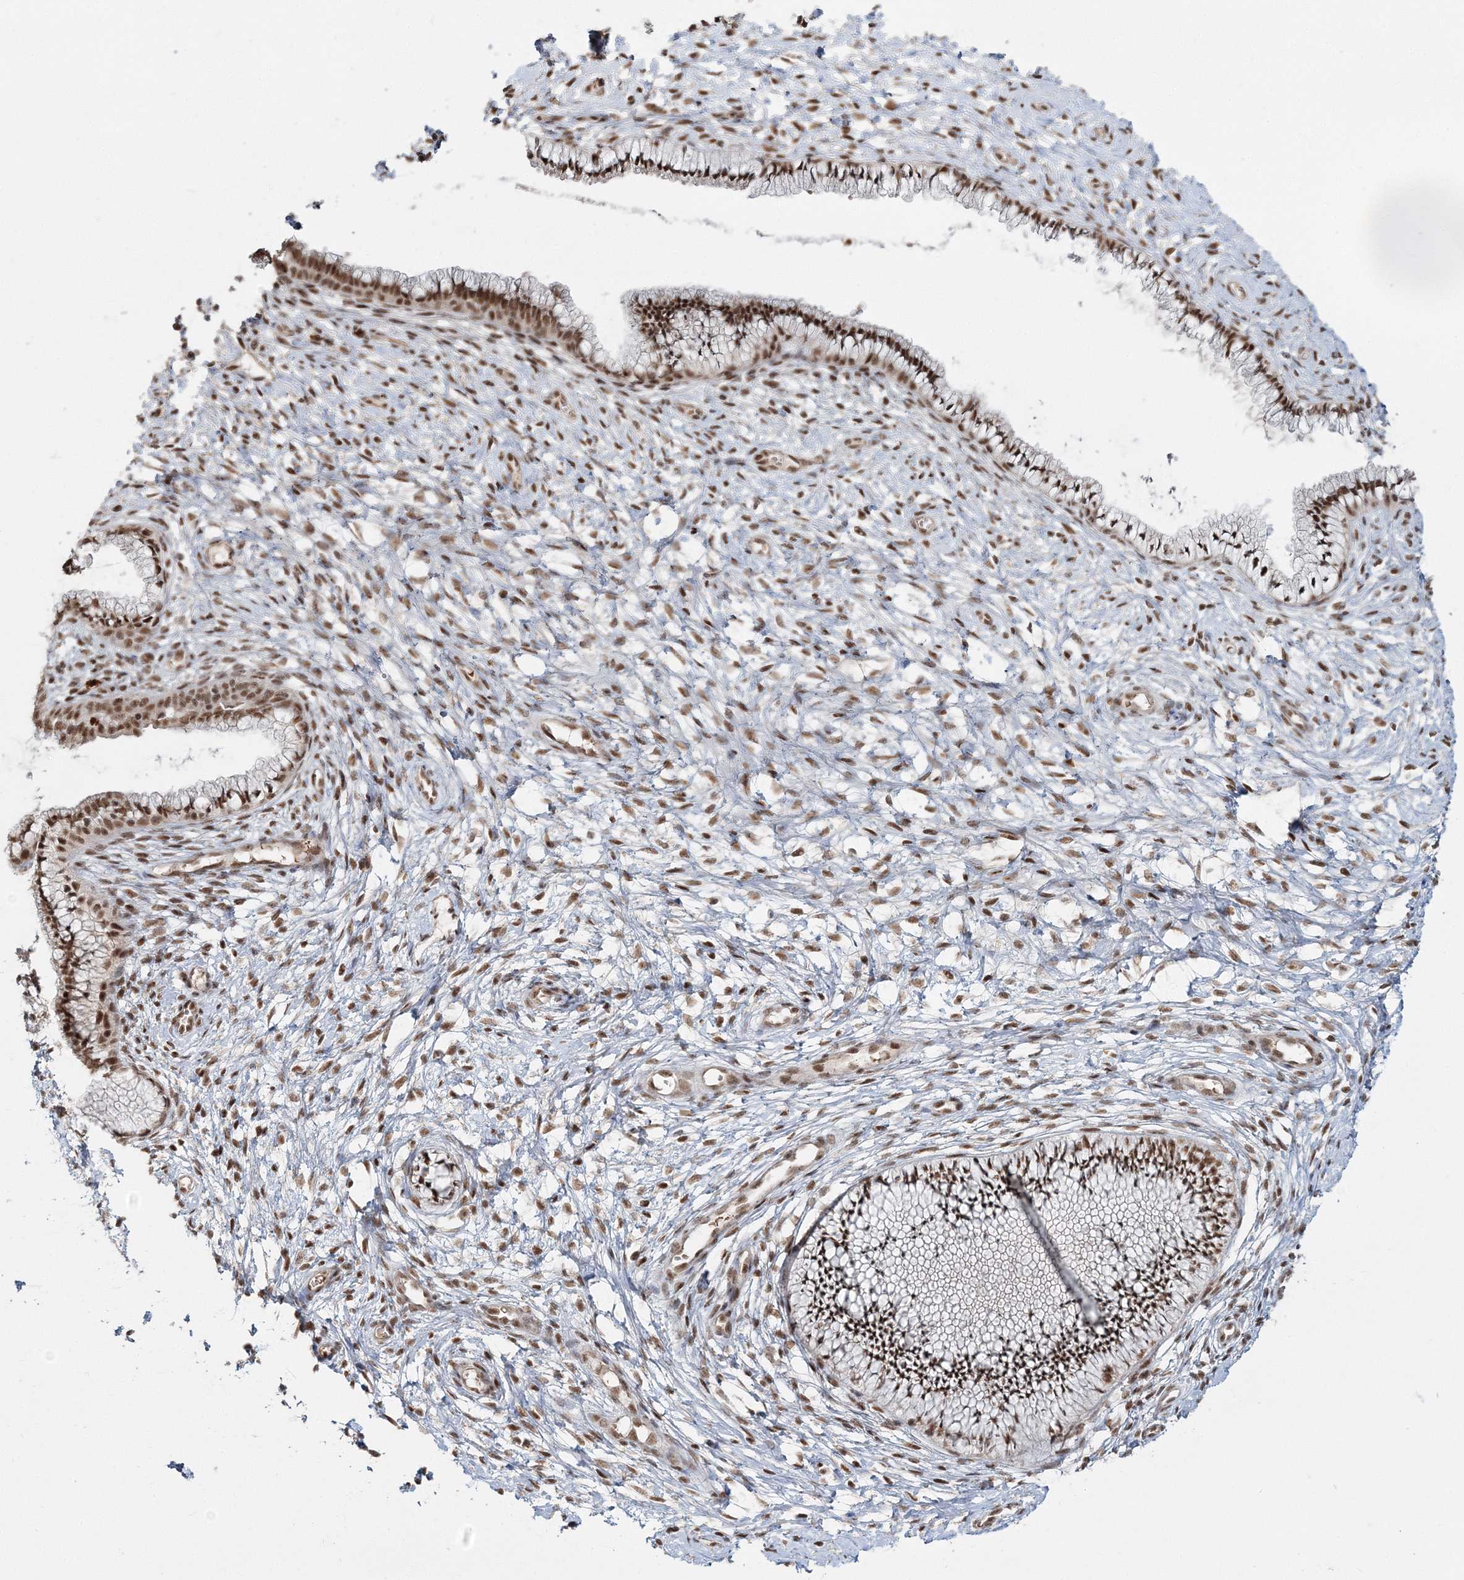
{"staining": {"intensity": "moderate", "quantity": ">75%", "location": "nuclear"}, "tissue": "cervix", "cell_type": "Glandular cells", "image_type": "normal", "snomed": [{"axis": "morphology", "description": "Normal tissue, NOS"}, {"axis": "topography", "description": "Cervix"}], "caption": "DAB immunohistochemical staining of benign human cervix exhibits moderate nuclear protein expression in about >75% of glandular cells.", "gene": "ENSG00000290315", "patient": {"sex": "female", "age": 36}}